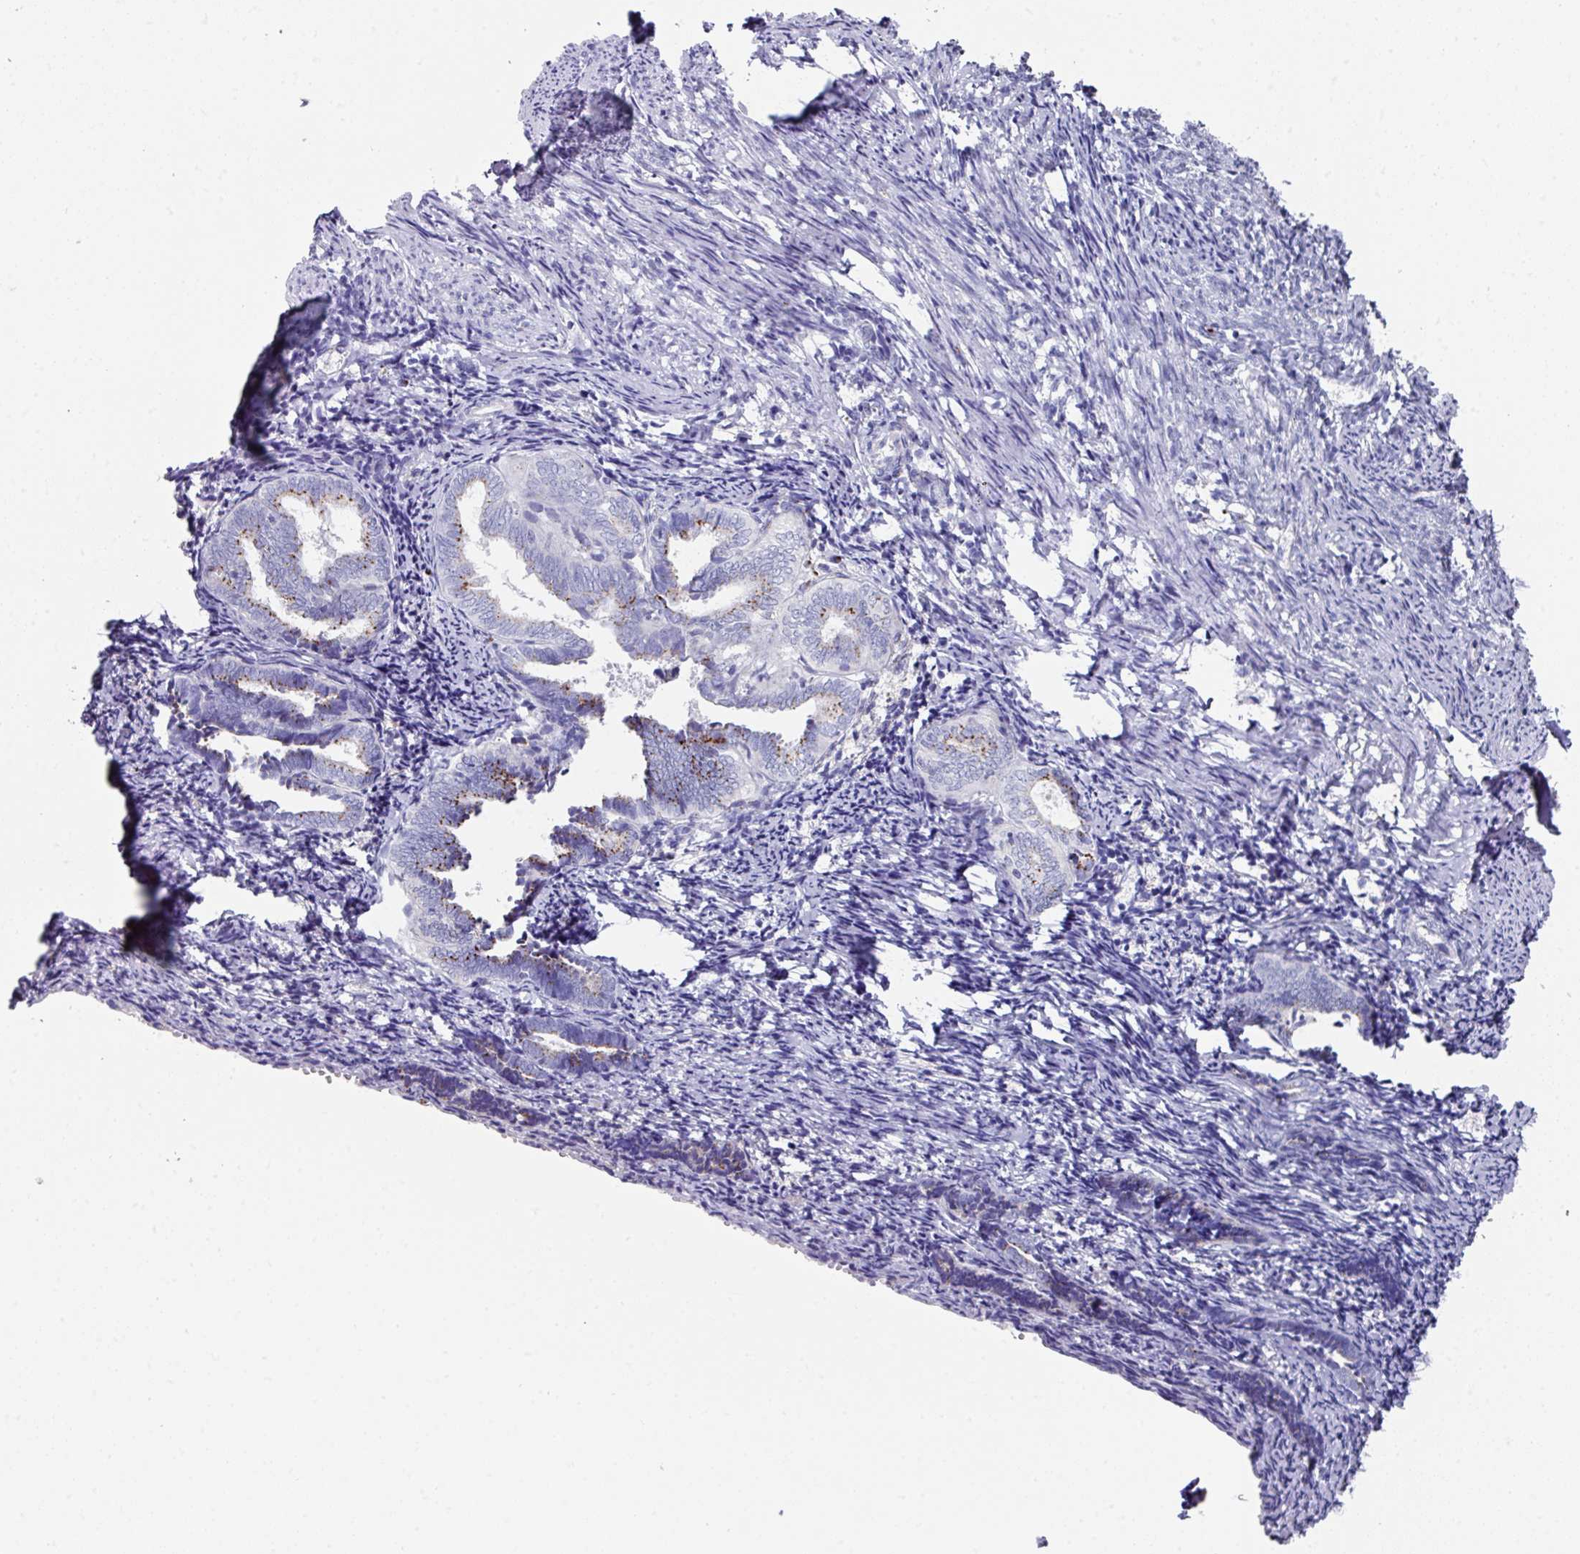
{"staining": {"intensity": "negative", "quantity": "none", "location": "none"}, "tissue": "endometrium", "cell_type": "Cells in endometrial stroma", "image_type": "normal", "snomed": [{"axis": "morphology", "description": "Normal tissue, NOS"}, {"axis": "topography", "description": "Endometrium"}], "caption": "The image reveals no significant positivity in cells in endometrial stroma of endometrium. (Stains: DAB immunohistochemistry with hematoxylin counter stain, Microscopy: brightfield microscopy at high magnification).", "gene": "VKORC1L1", "patient": {"sex": "female", "age": 54}}